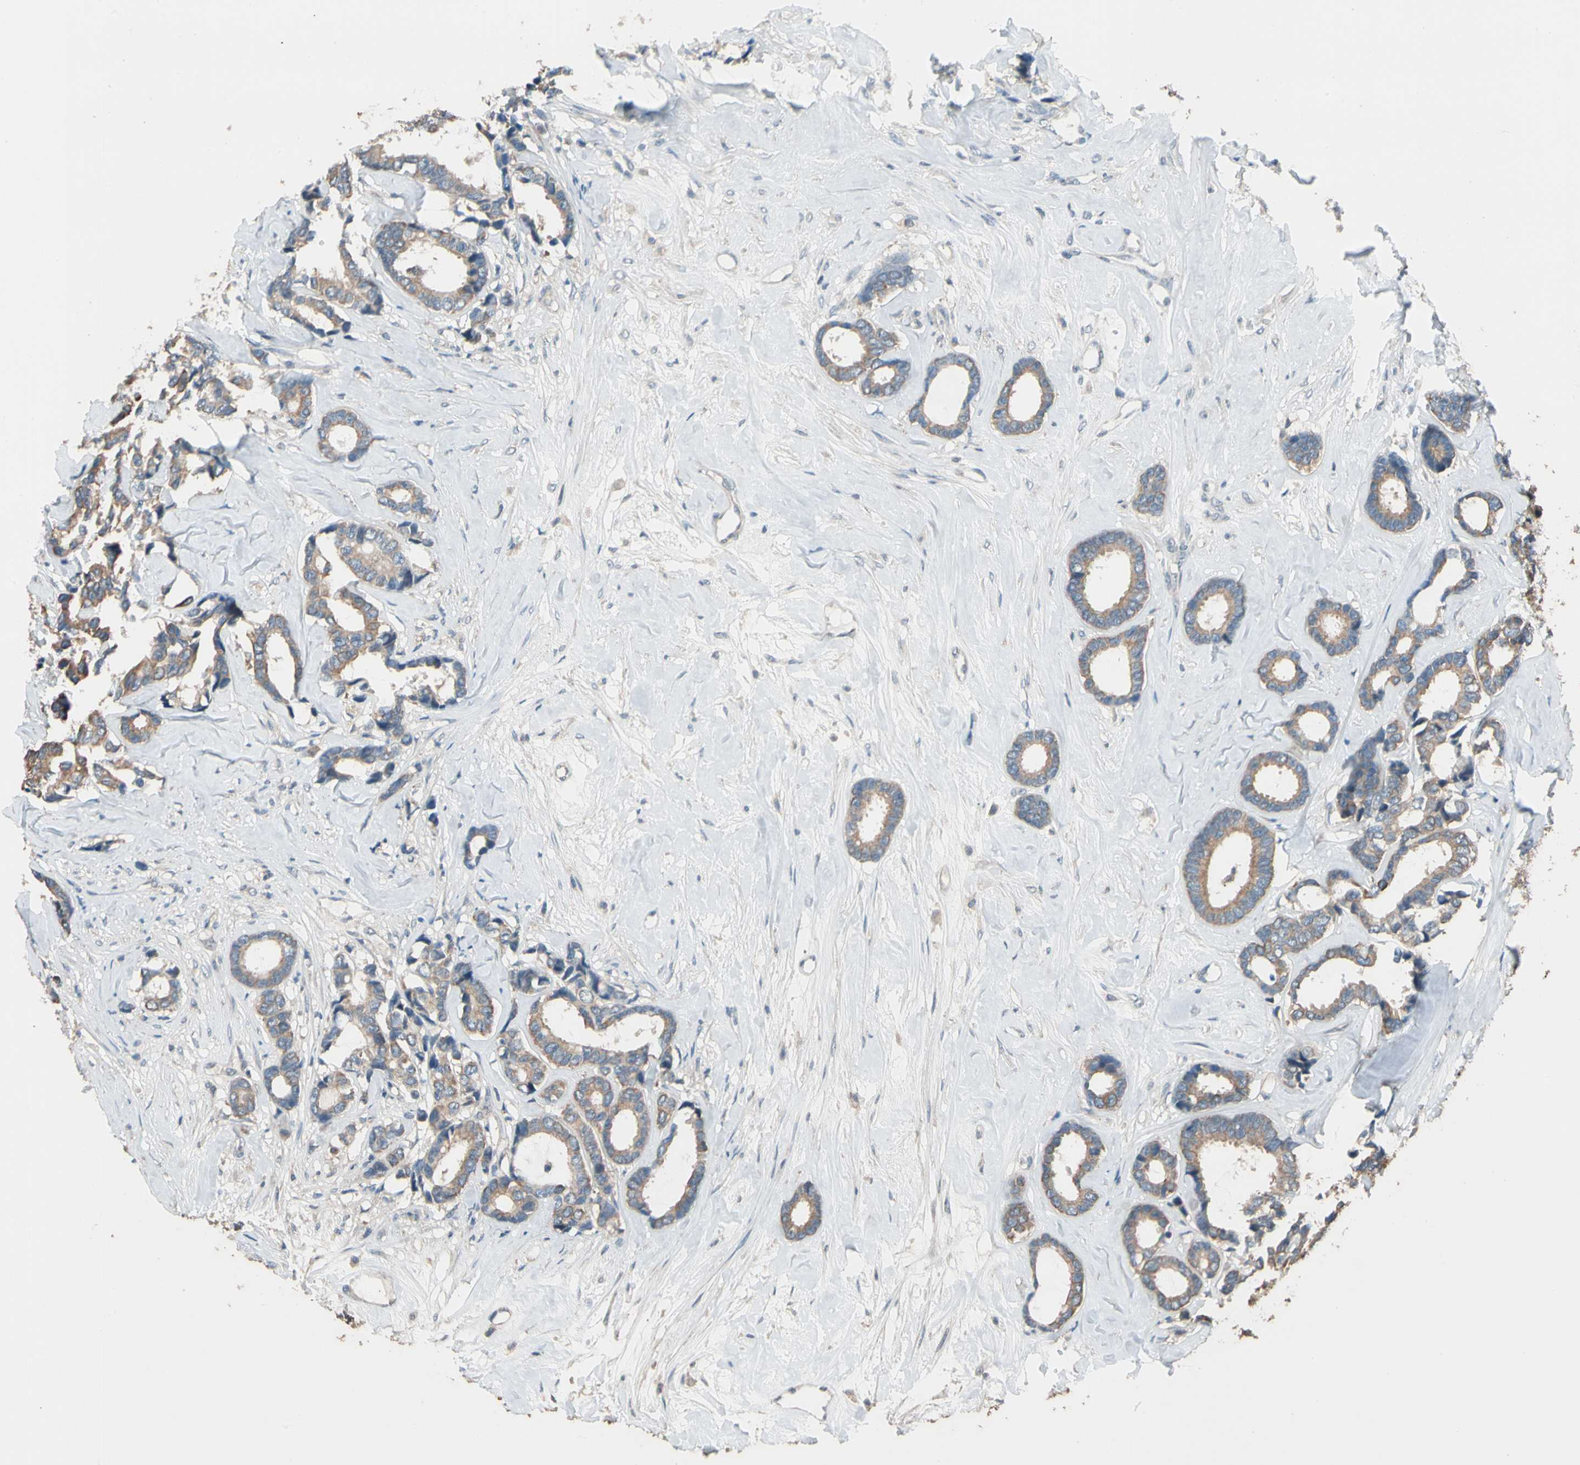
{"staining": {"intensity": "weak", "quantity": ">75%", "location": "cytoplasmic/membranous"}, "tissue": "breast cancer", "cell_type": "Tumor cells", "image_type": "cancer", "snomed": [{"axis": "morphology", "description": "Duct carcinoma"}, {"axis": "topography", "description": "Breast"}], "caption": "A low amount of weak cytoplasmic/membranous staining is identified in approximately >75% of tumor cells in breast cancer tissue. (brown staining indicates protein expression, while blue staining denotes nuclei).", "gene": "MAP3K7", "patient": {"sex": "female", "age": 87}}